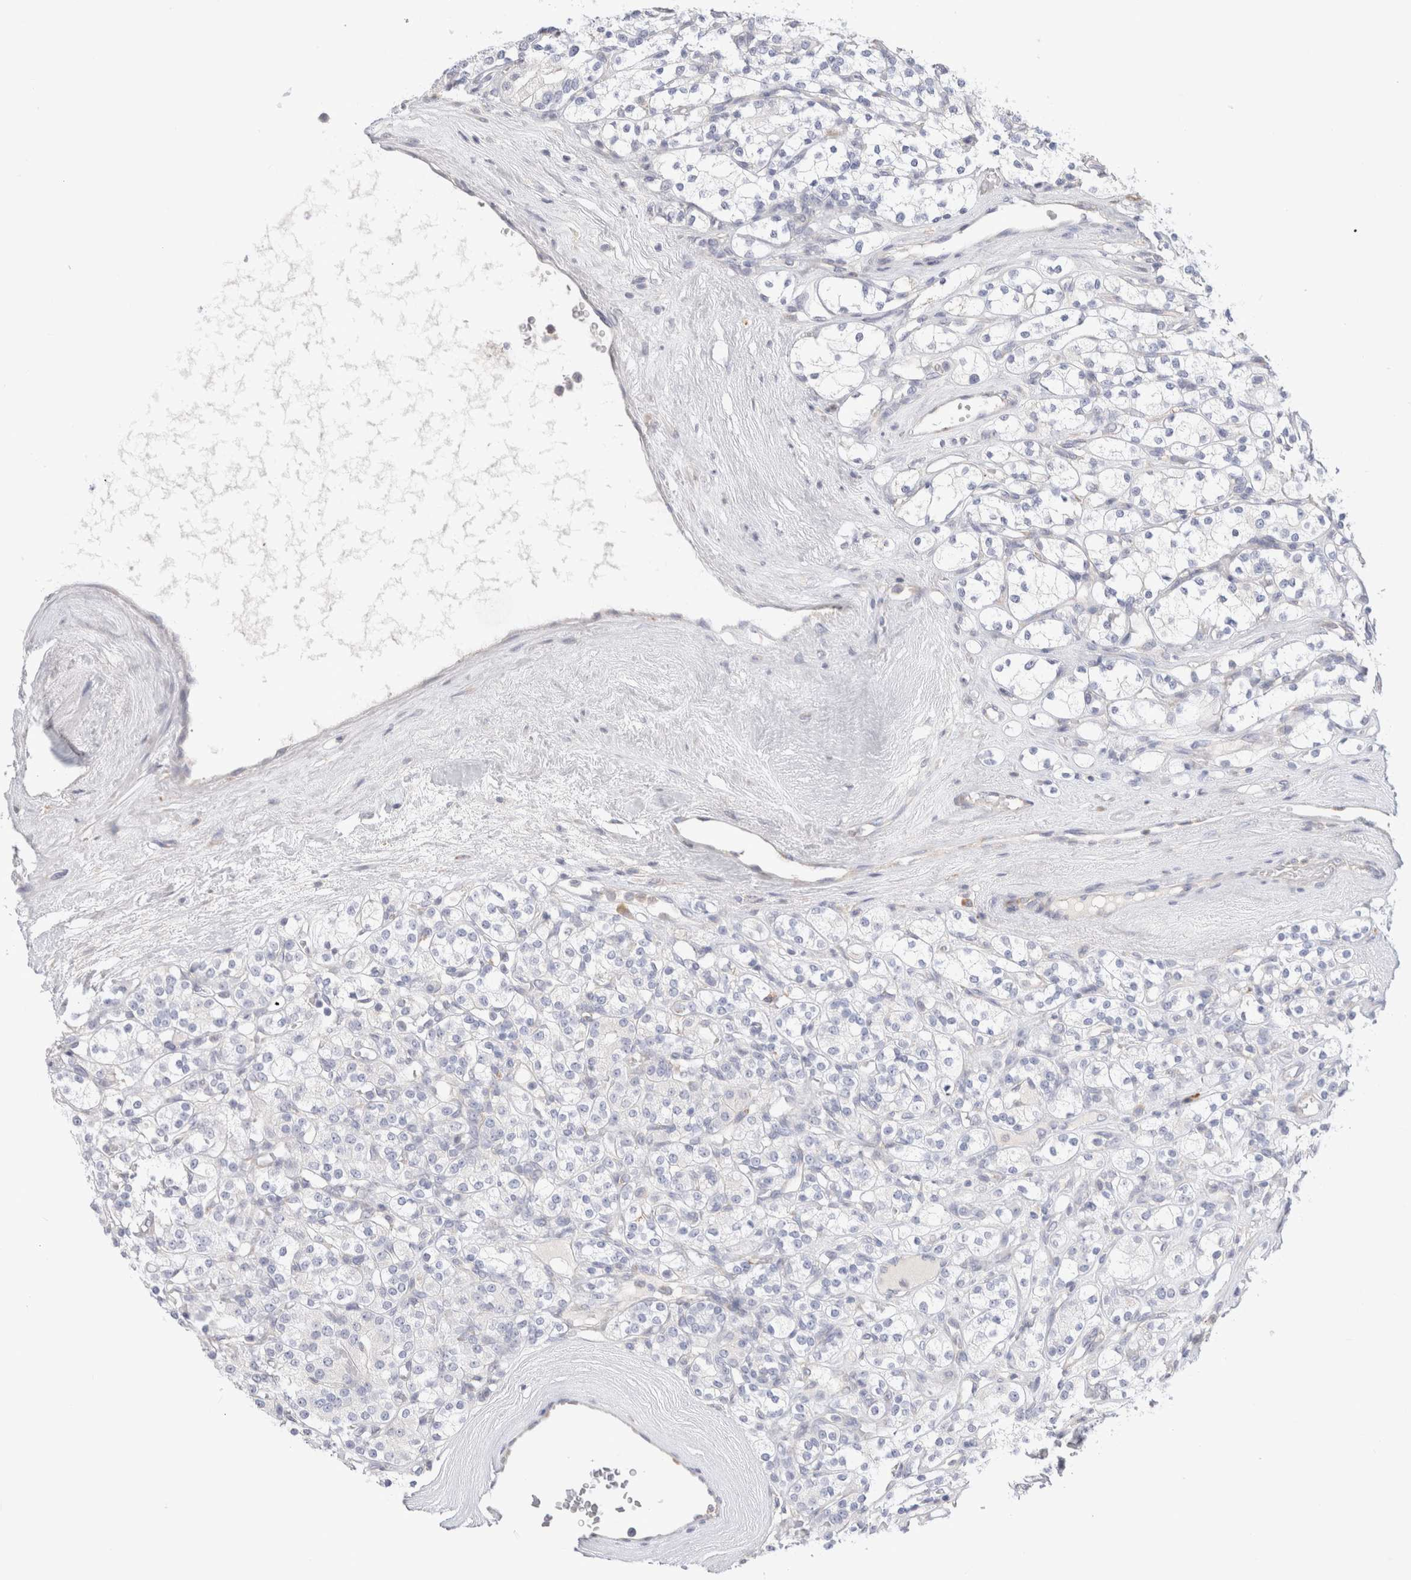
{"staining": {"intensity": "negative", "quantity": "none", "location": "none"}, "tissue": "renal cancer", "cell_type": "Tumor cells", "image_type": "cancer", "snomed": [{"axis": "morphology", "description": "Adenocarcinoma, NOS"}, {"axis": "topography", "description": "Kidney"}], "caption": "Immunohistochemistry (IHC) histopathology image of adenocarcinoma (renal) stained for a protein (brown), which exhibits no staining in tumor cells.", "gene": "CSK", "patient": {"sex": "male", "age": 77}}